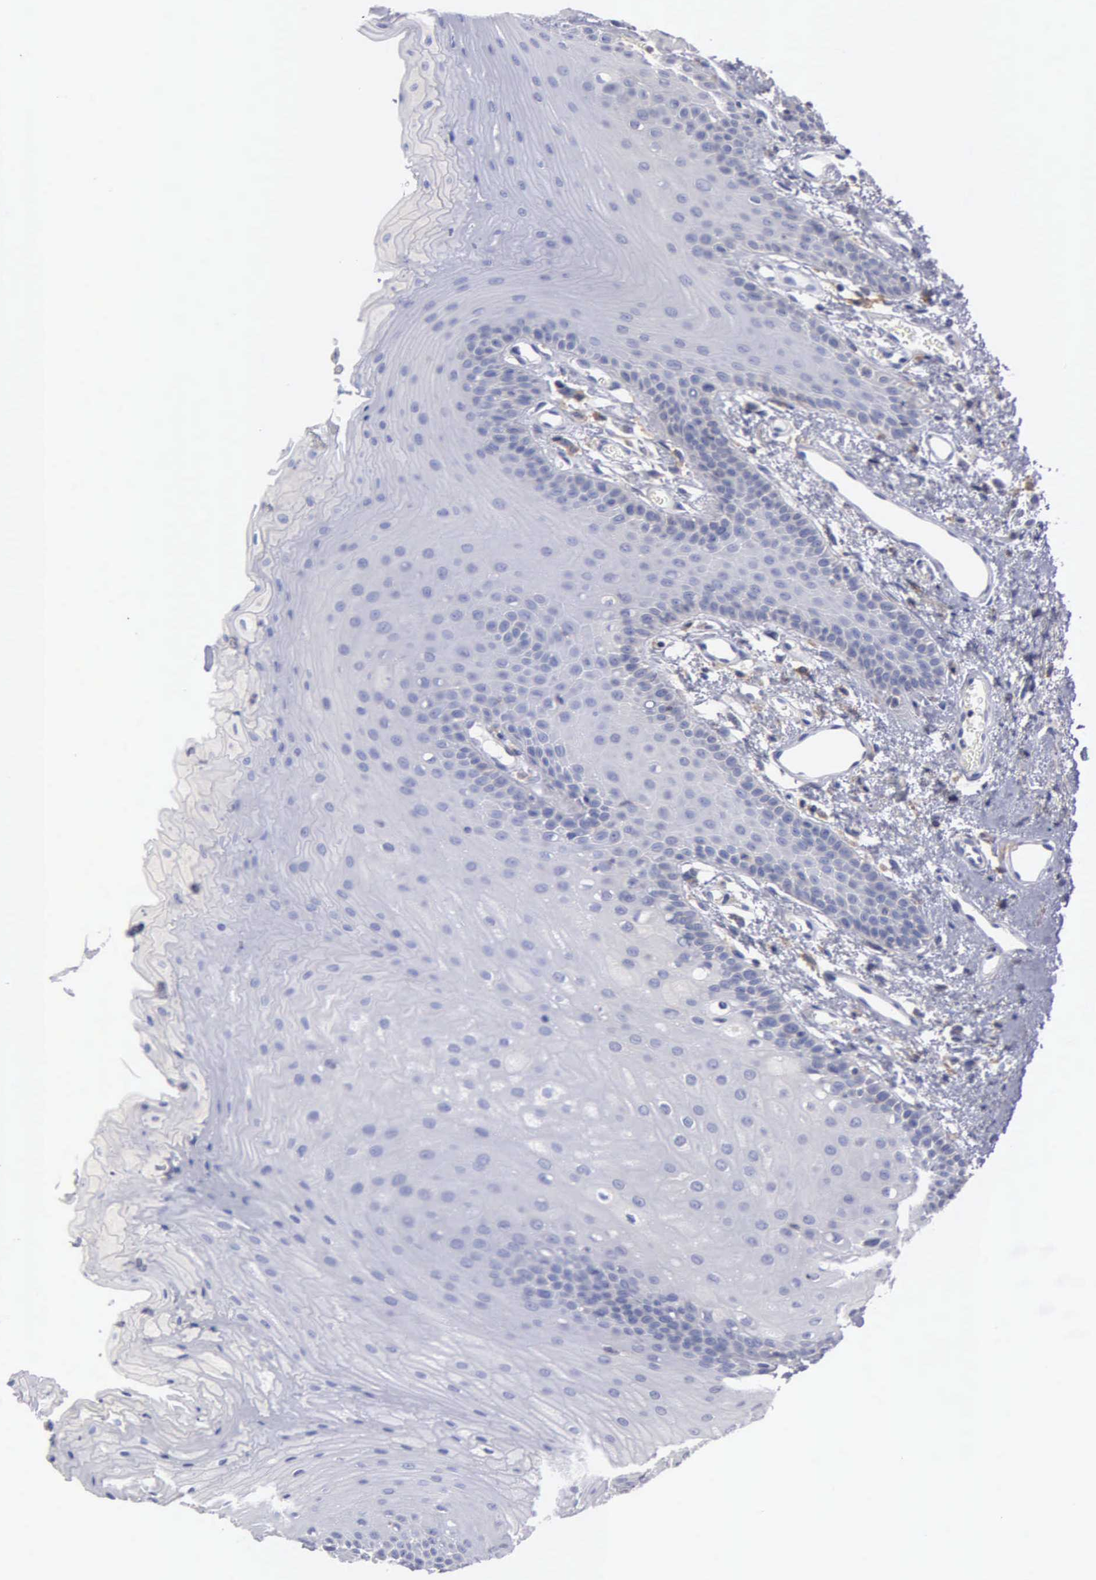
{"staining": {"intensity": "negative", "quantity": "none", "location": "none"}, "tissue": "oral mucosa", "cell_type": "Squamous epithelial cells", "image_type": "normal", "snomed": [{"axis": "morphology", "description": "Normal tissue, NOS"}, {"axis": "topography", "description": "Oral tissue"}], "caption": "This is an immunohistochemistry photomicrograph of benign human oral mucosa. There is no positivity in squamous epithelial cells.", "gene": "PTGS2", "patient": {"sex": "male", "age": 52}}